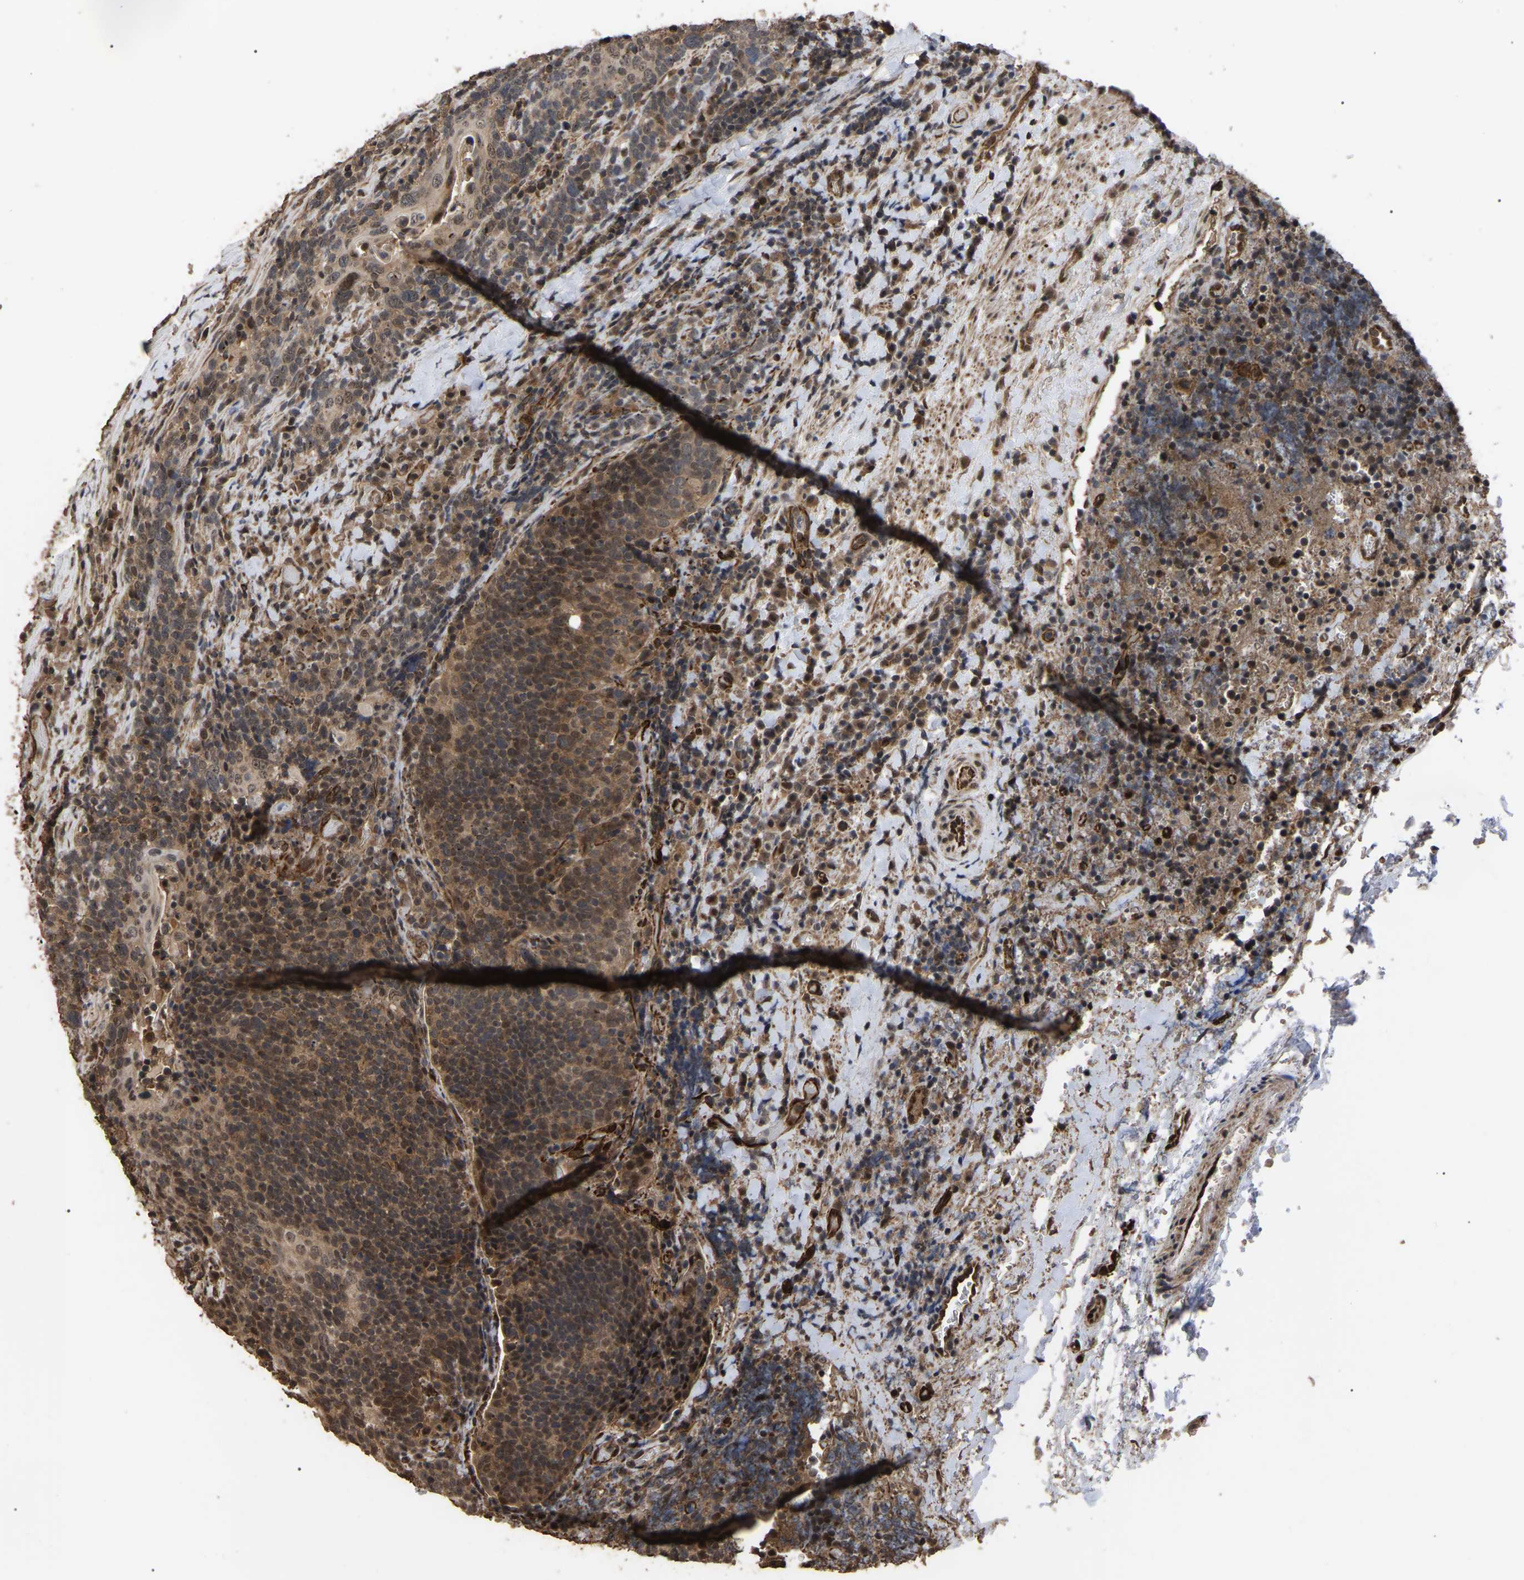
{"staining": {"intensity": "moderate", "quantity": ">75%", "location": "cytoplasmic/membranous,nuclear"}, "tissue": "head and neck cancer", "cell_type": "Tumor cells", "image_type": "cancer", "snomed": [{"axis": "morphology", "description": "Squamous cell carcinoma, NOS"}, {"axis": "morphology", "description": "Squamous cell carcinoma, metastatic, NOS"}, {"axis": "topography", "description": "Lymph node"}, {"axis": "topography", "description": "Head-Neck"}], "caption": "IHC of head and neck cancer (metastatic squamous cell carcinoma) displays medium levels of moderate cytoplasmic/membranous and nuclear staining in about >75% of tumor cells.", "gene": "FAM161B", "patient": {"sex": "male", "age": 62}}